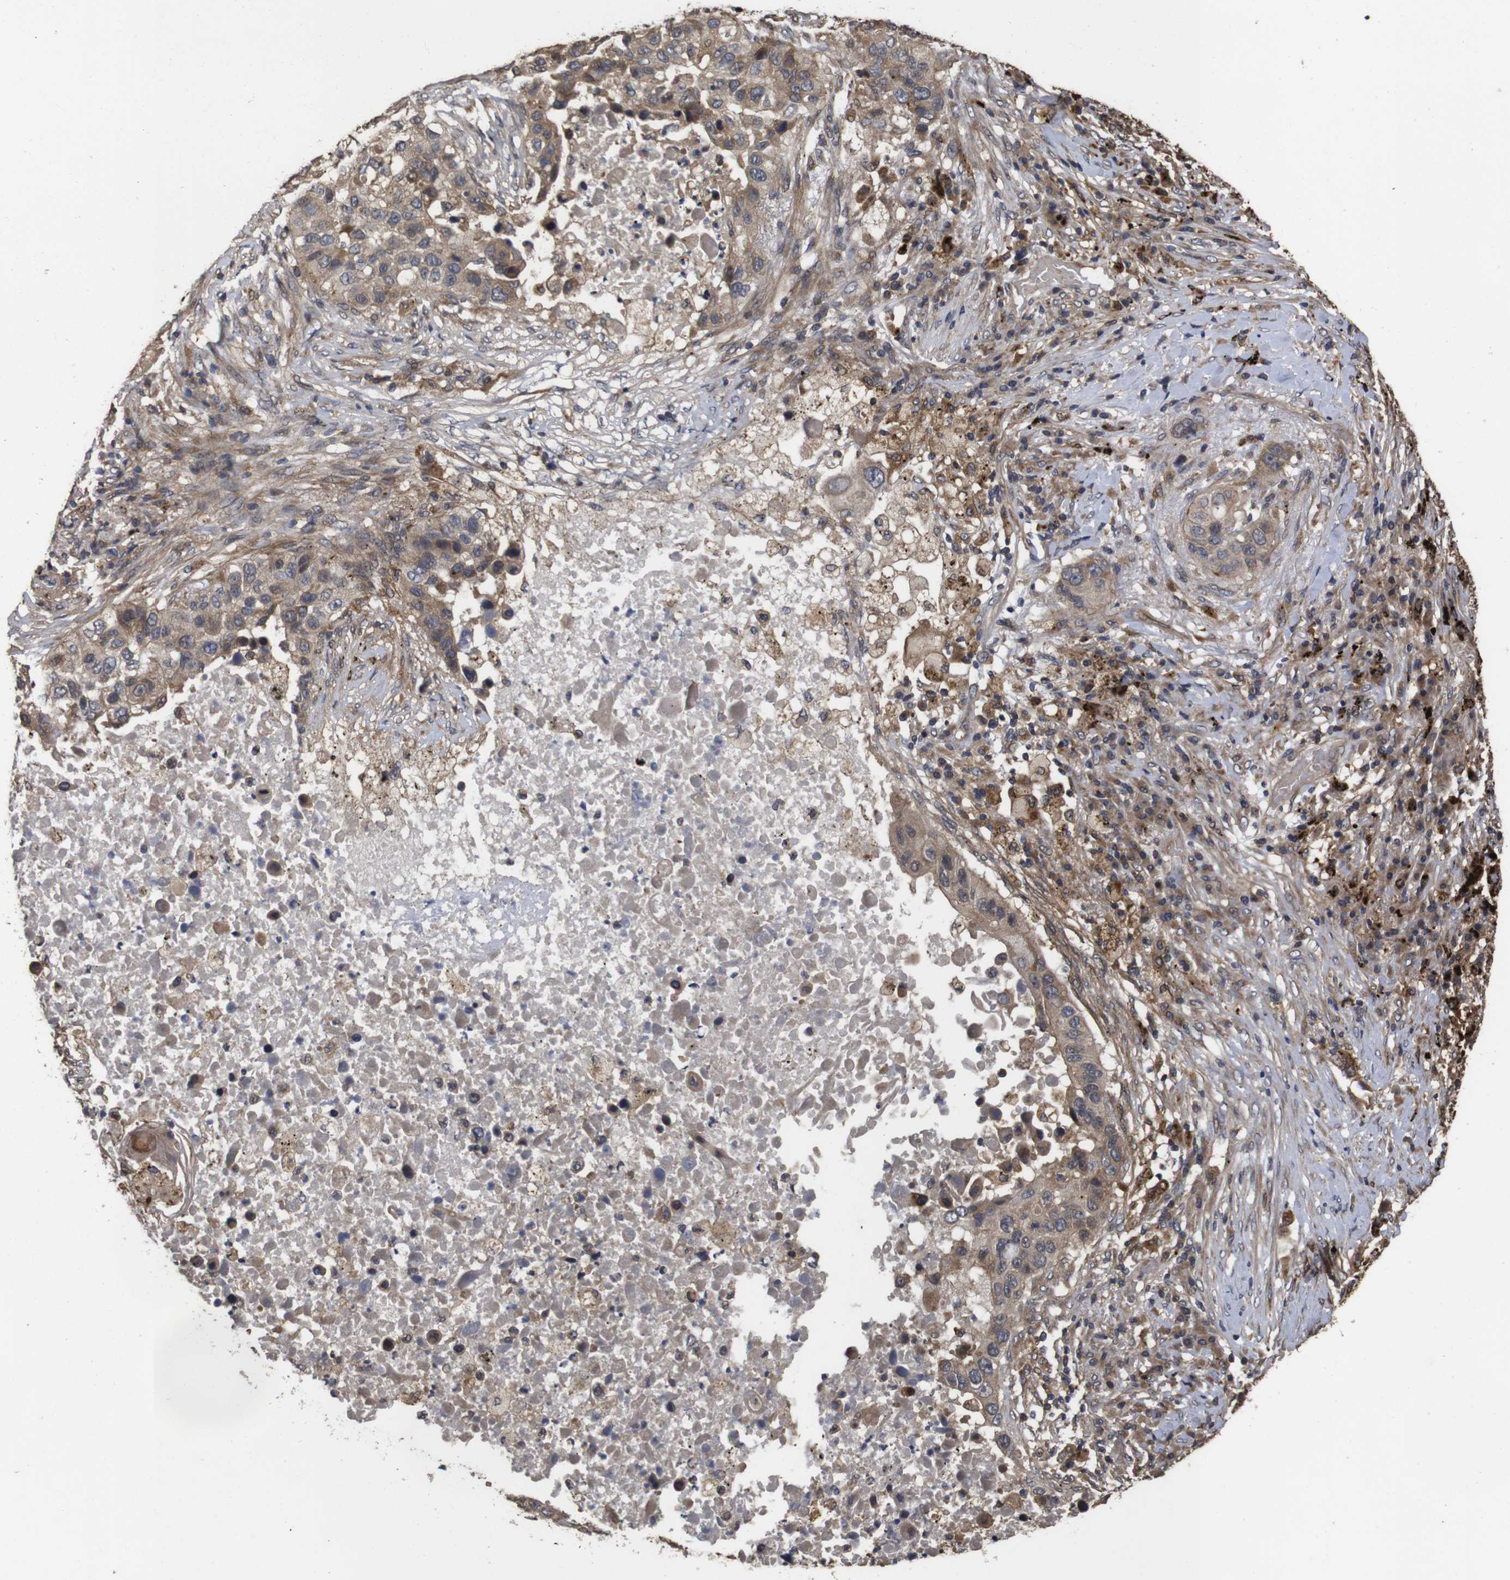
{"staining": {"intensity": "moderate", "quantity": ">75%", "location": "cytoplasmic/membranous"}, "tissue": "lung cancer", "cell_type": "Tumor cells", "image_type": "cancer", "snomed": [{"axis": "morphology", "description": "Squamous cell carcinoma, NOS"}, {"axis": "topography", "description": "Lung"}], "caption": "Lung squamous cell carcinoma stained for a protein demonstrates moderate cytoplasmic/membranous positivity in tumor cells.", "gene": "PTPN14", "patient": {"sex": "male", "age": 57}}